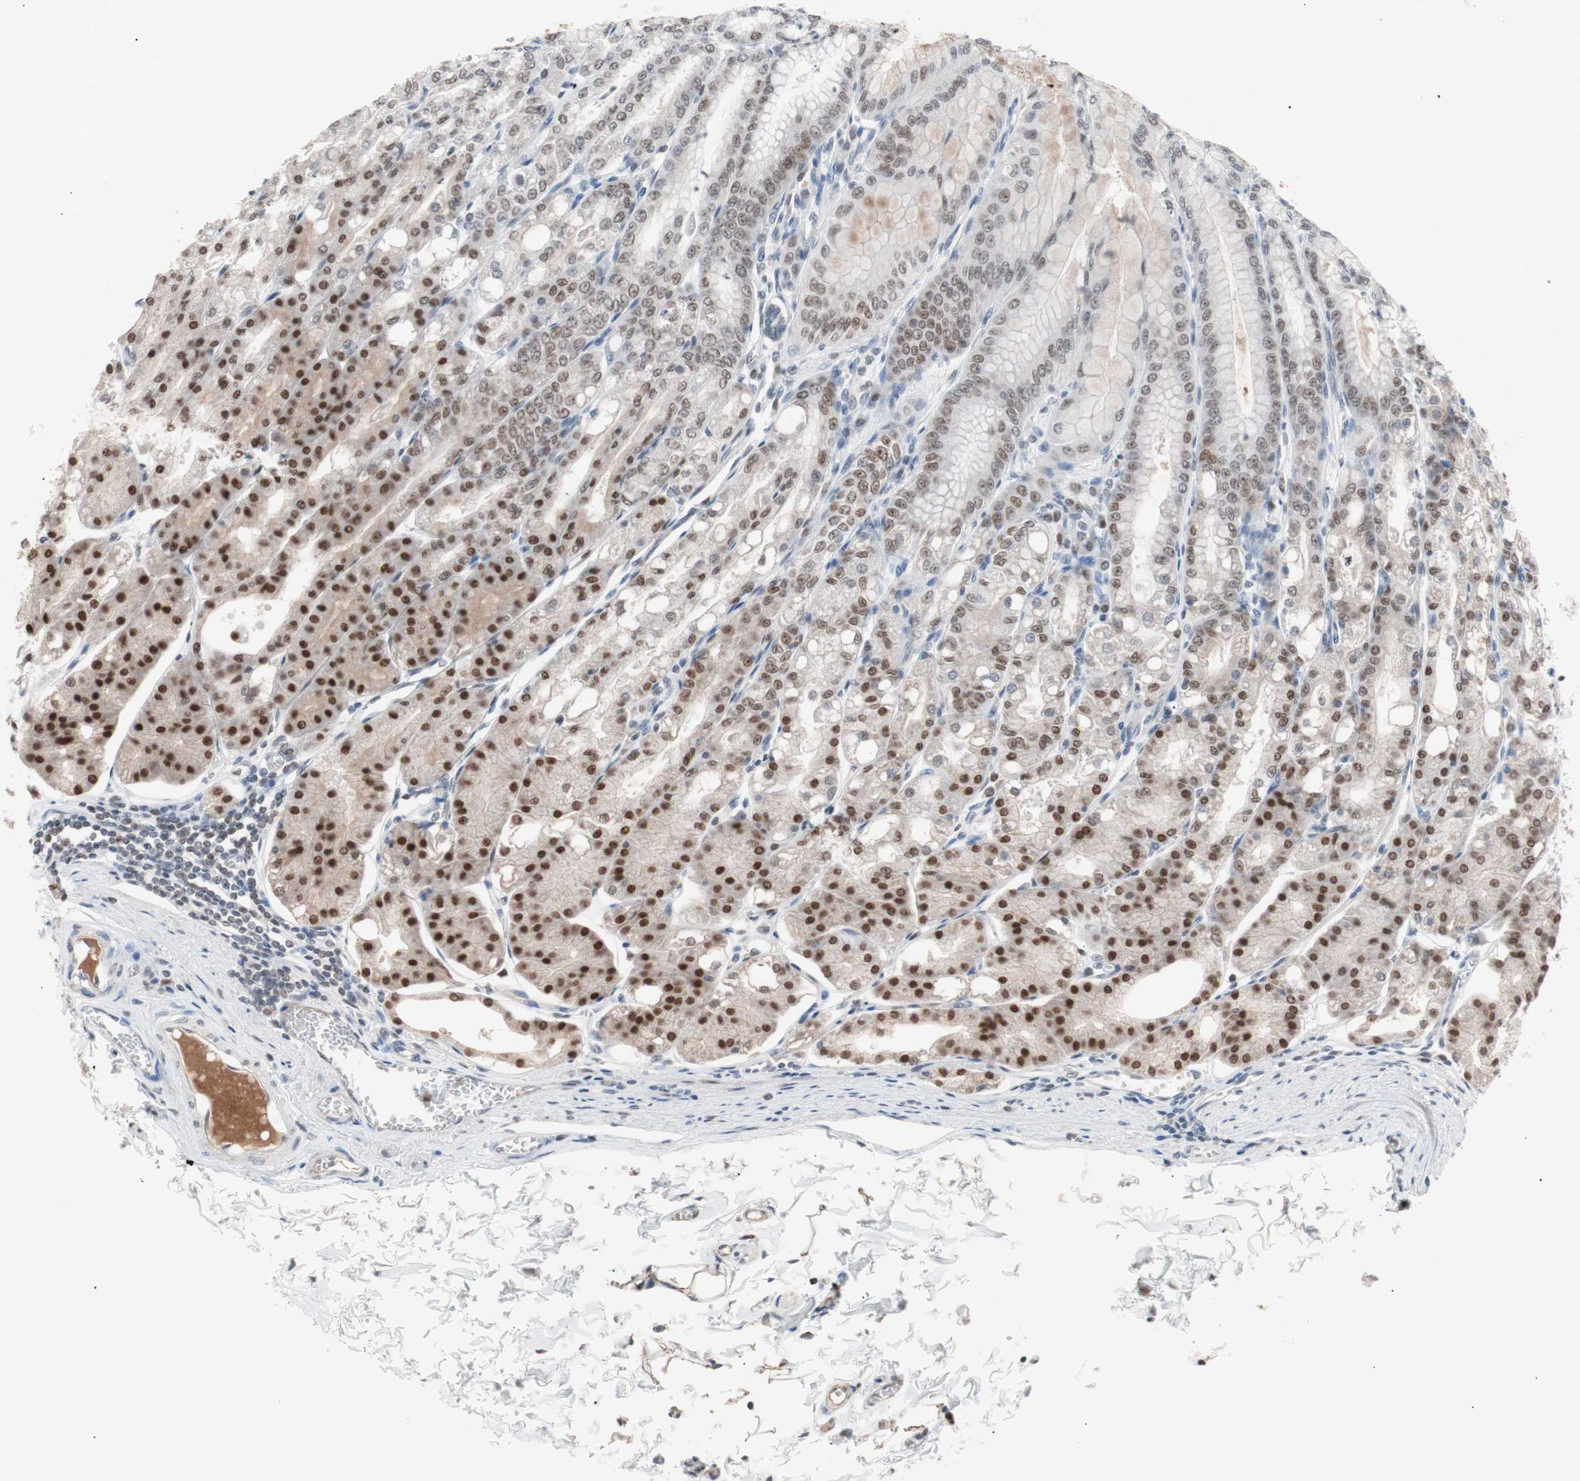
{"staining": {"intensity": "moderate", "quantity": ">75%", "location": "nuclear"}, "tissue": "stomach", "cell_type": "Glandular cells", "image_type": "normal", "snomed": [{"axis": "morphology", "description": "Normal tissue, NOS"}, {"axis": "topography", "description": "Stomach, lower"}], "caption": "The histopathology image exhibits staining of benign stomach, revealing moderate nuclear protein positivity (brown color) within glandular cells. The staining is performed using DAB (3,3'-diaminobenzidine) brown chromogen to label protein expression. The nuclei are counter-stained blue using hematoxylin.", "gene": "LIG3", "patient": {"sex": "male", "age": 71}}